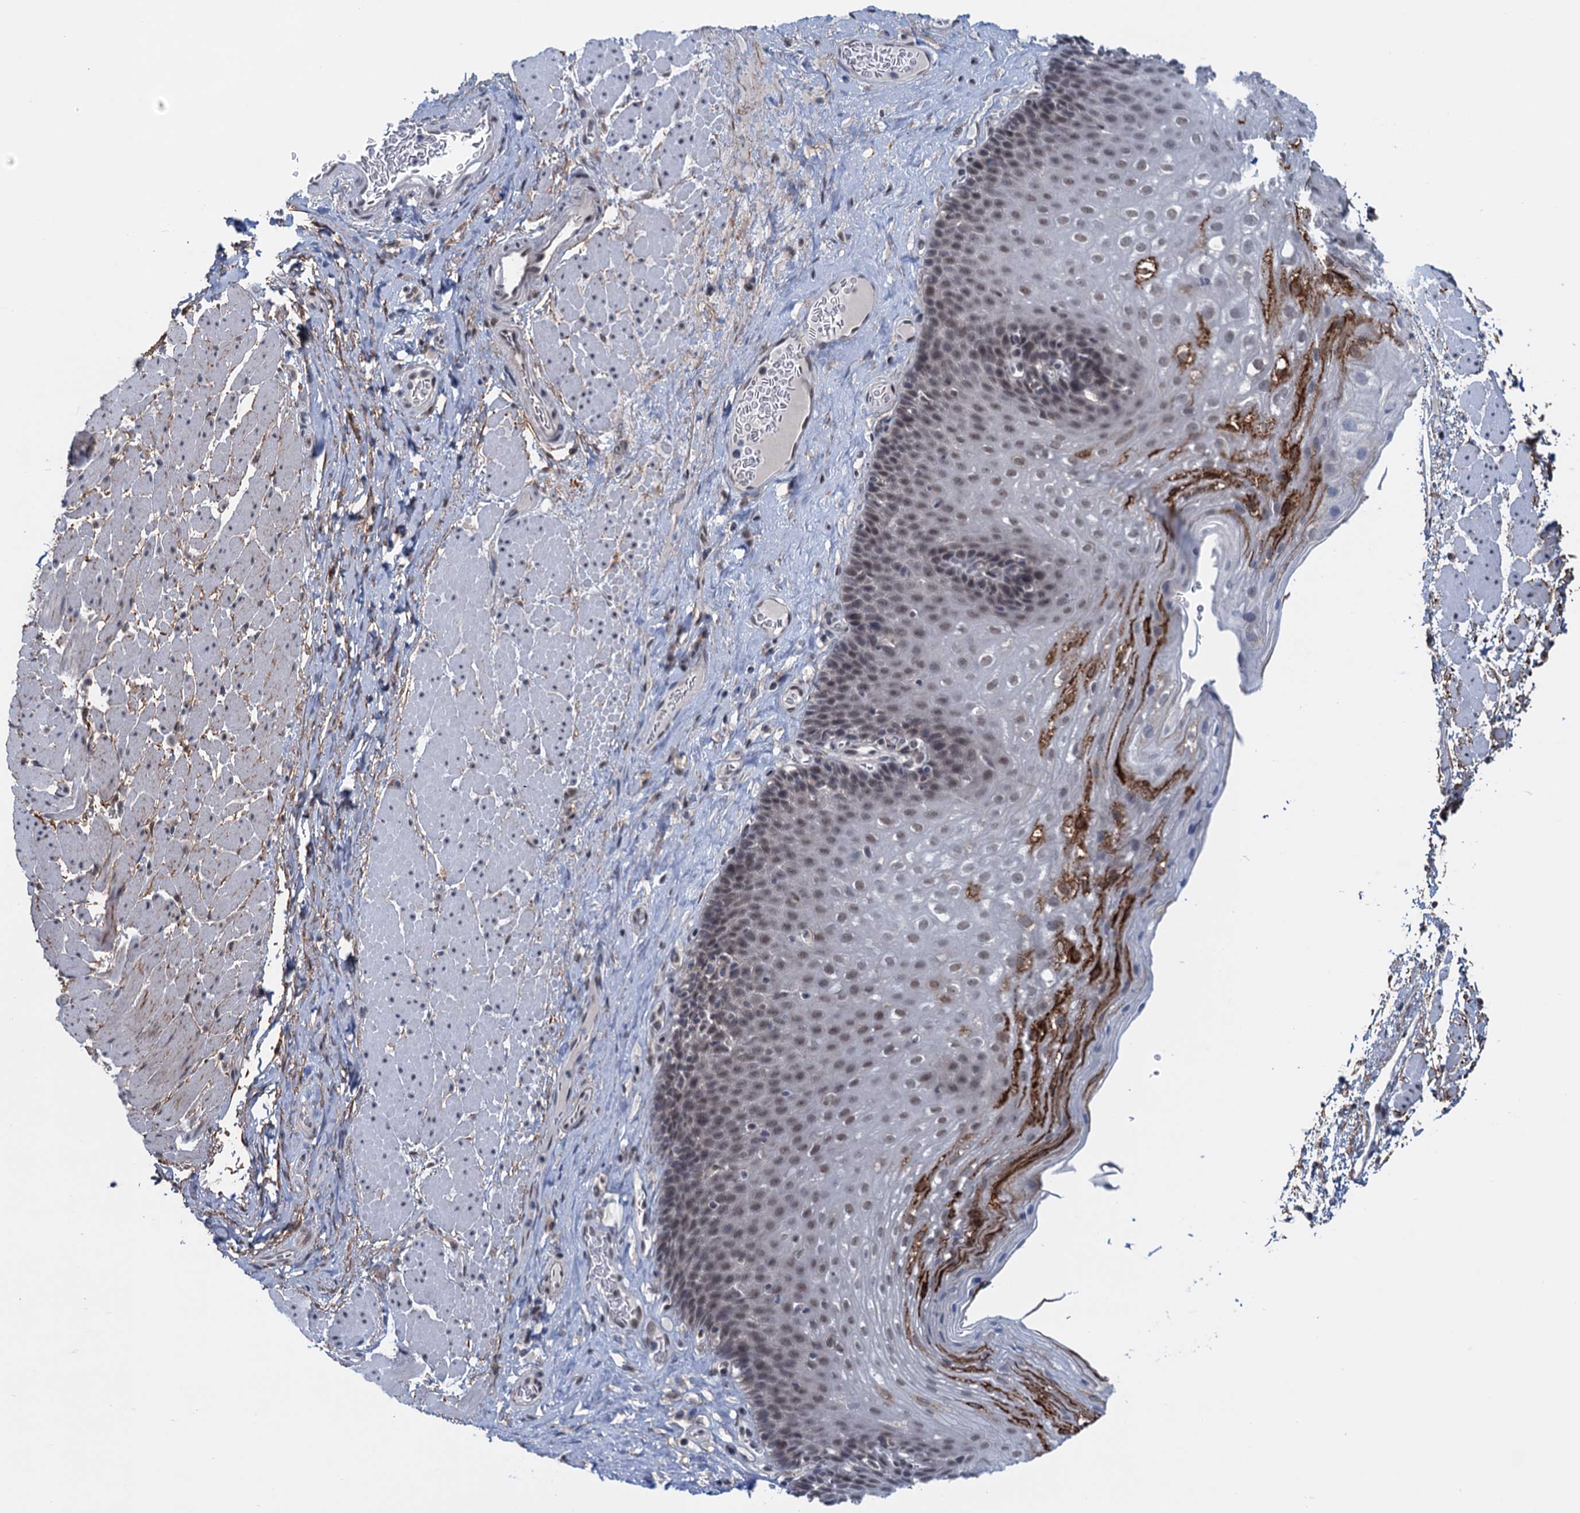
{"staining": {"intensity": "moderate", "quantity": ">75%", "location": "nuclear"}, "tissue": "esophagus", "cell_type": "Squamous epithelial cells", "image_type": "normal", "snomed": [{"axis": "morphology", "description": "Normal tissue, NOS"}, {"axis": "topography", "description": "Esophagus"}], "caption": "A medium amount of moderate nuclear staining is present in approximately >75% of squamous epithelial cells in benign esophagus. The protein of interest is shown in brown color, while the nuclei are stained blue.", "gene": "SAE1", "patient": {"sex": "female", "age": 66}}